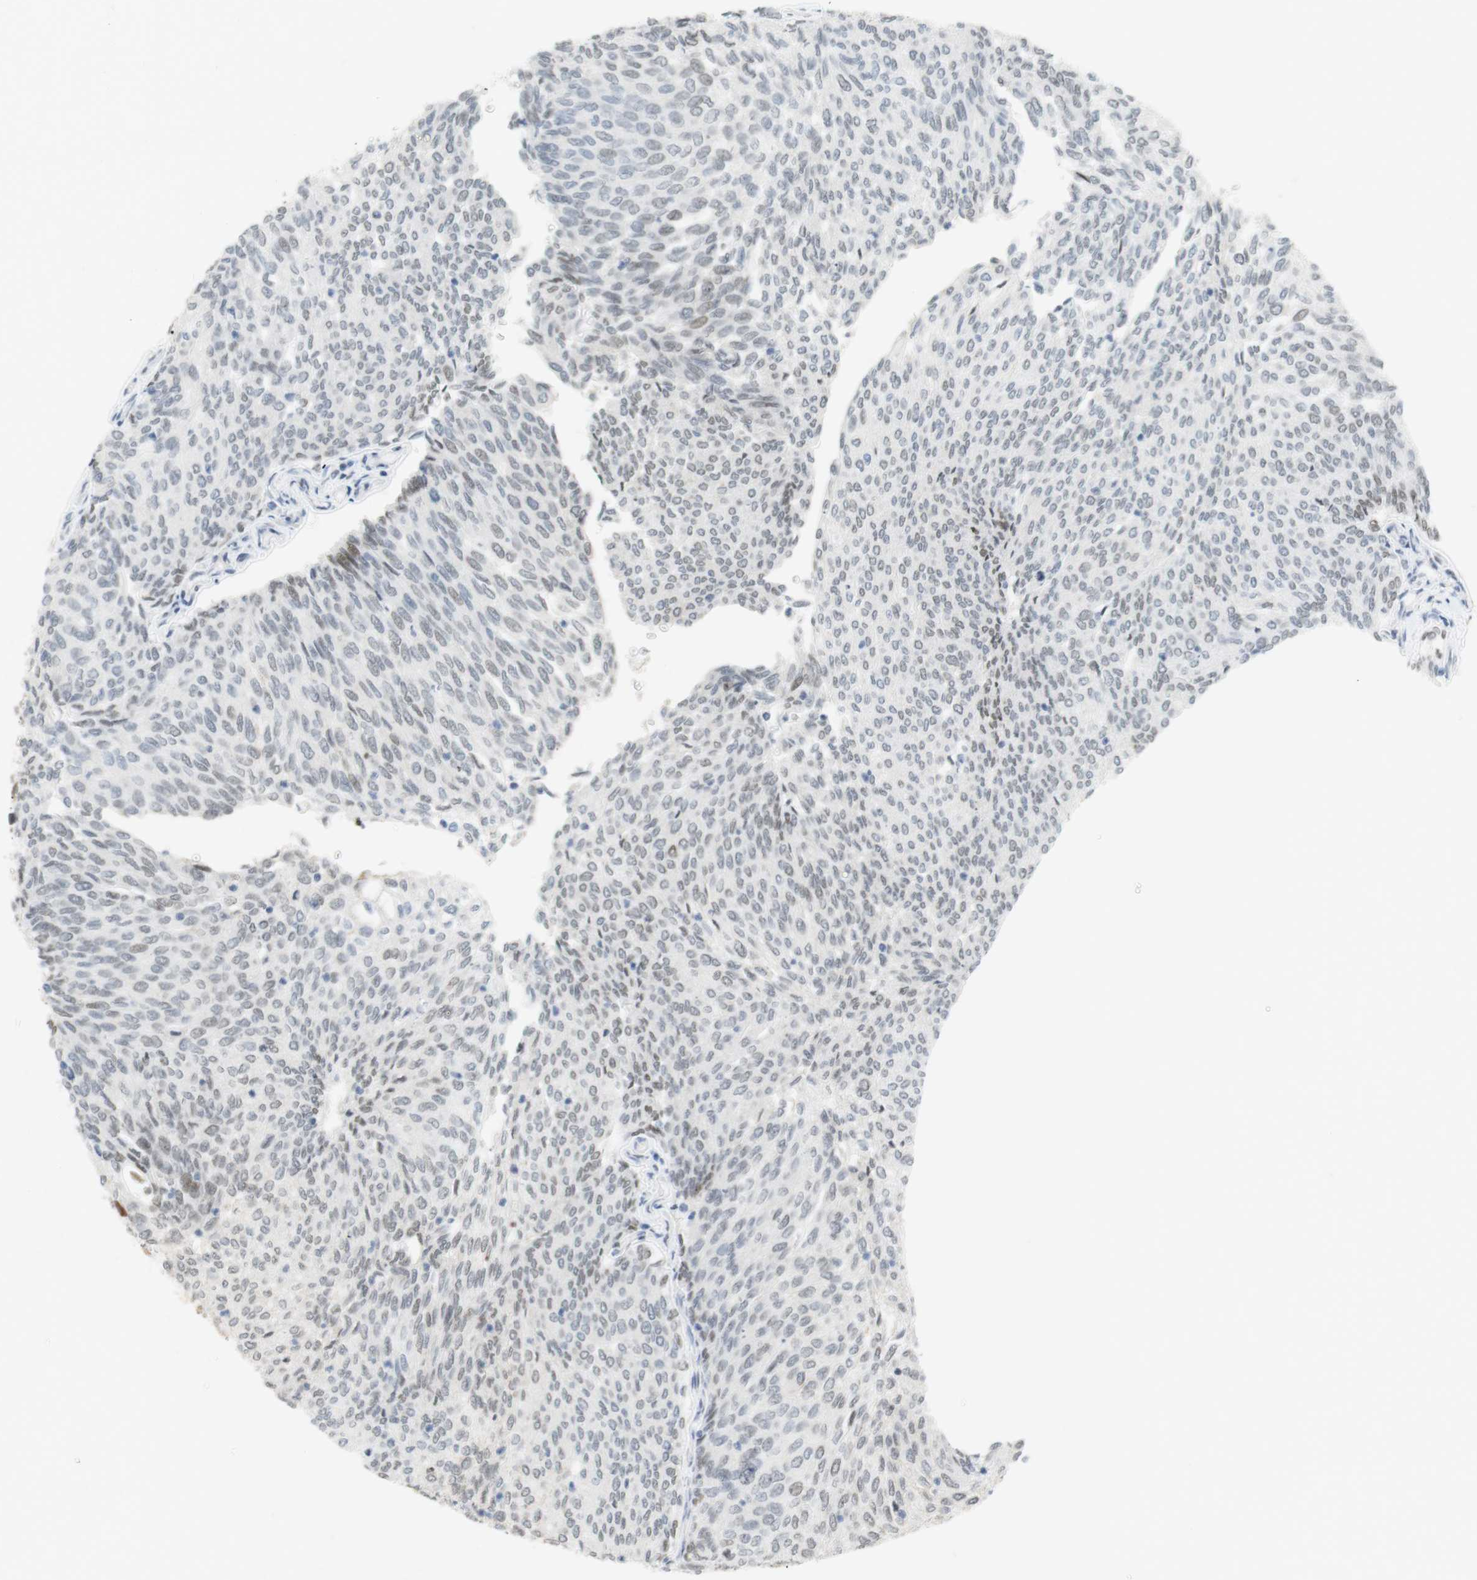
{"staining": {"intensity": "weak", "quantity": "<25%", "location": "nuclear"}, "tissue": "urothelial cancer", "cell_type": "Tumor cells", "image_type": "cancer", "snomed": [{"axis": "morphology", "description": "Urothelial carcinoma, Low grade"}, {"axis": "topography", "description": "Urinary bladder"}], "caption": "Immunohistochemistry histopathology image of urothelial cancer stained for a protein (brown), which displays no staining in tumor cells.", "gene": "BMI1", "patient": {"sex": "female", "age": 79}}